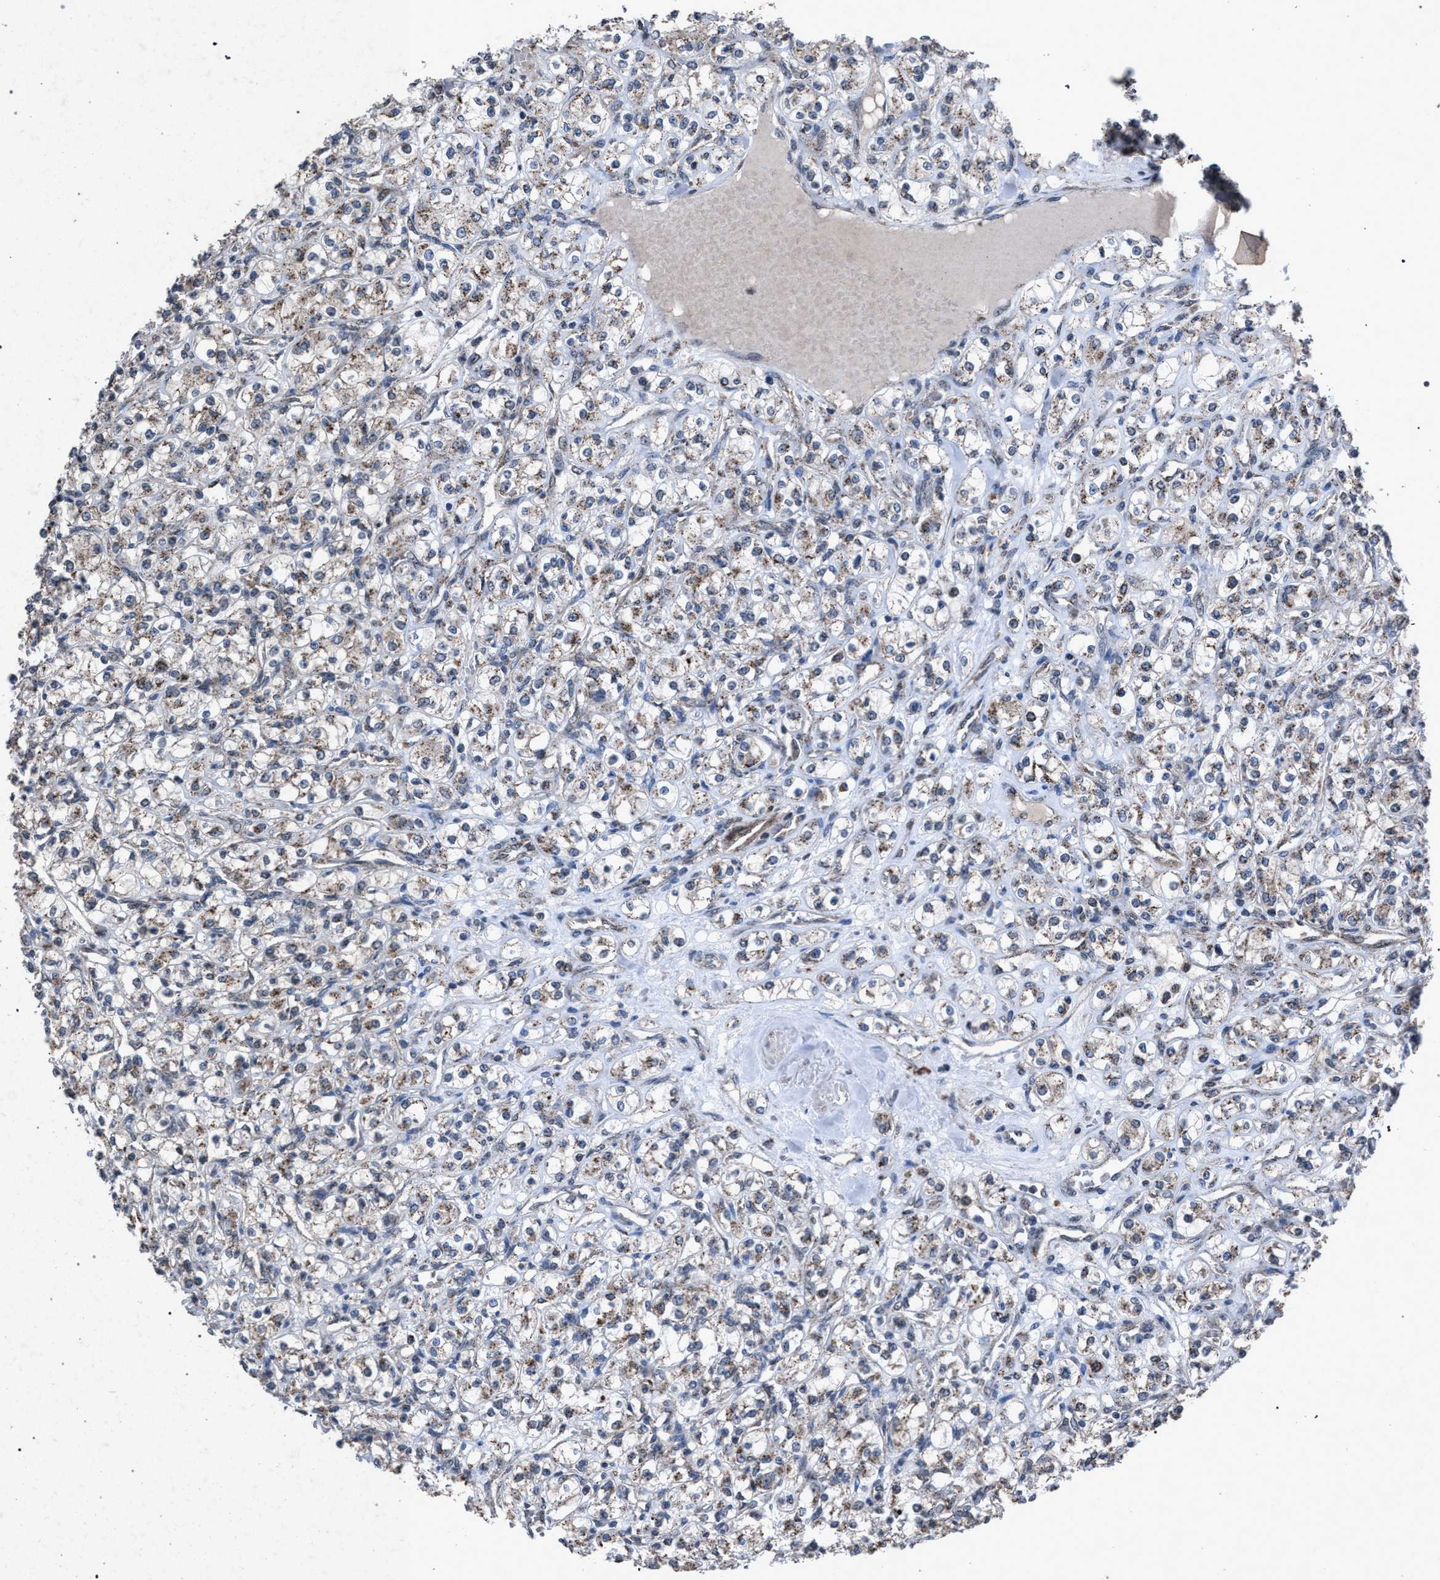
{"staining": {"intensity": "weak", "quantity": ">75%", "location": "cytoplasmic/membranous"}, "tissue": "renal cancer", "cell_type": "Tumor cells", "image_type": "cancer", "snomed": [{"axis": "morphology", "description": "Adenocarcinoma, NOS"}, {"axis": "topography", "description": "Kidney"}], "caption": "Renal adenocarcinoma stained with DAB immunohistochemistry shows low levels of weak cytoplasmic/membranous staining in about >75% of tumor cells. The protein of interest is stained brown, and the nuclei are stained in blue (DAB (3,3'-diaminobenzidine) IHC with brightfield microscopy, high magnification).", "gene": "HSD17B4", "patient": {"sex": "male", "age": 77}}